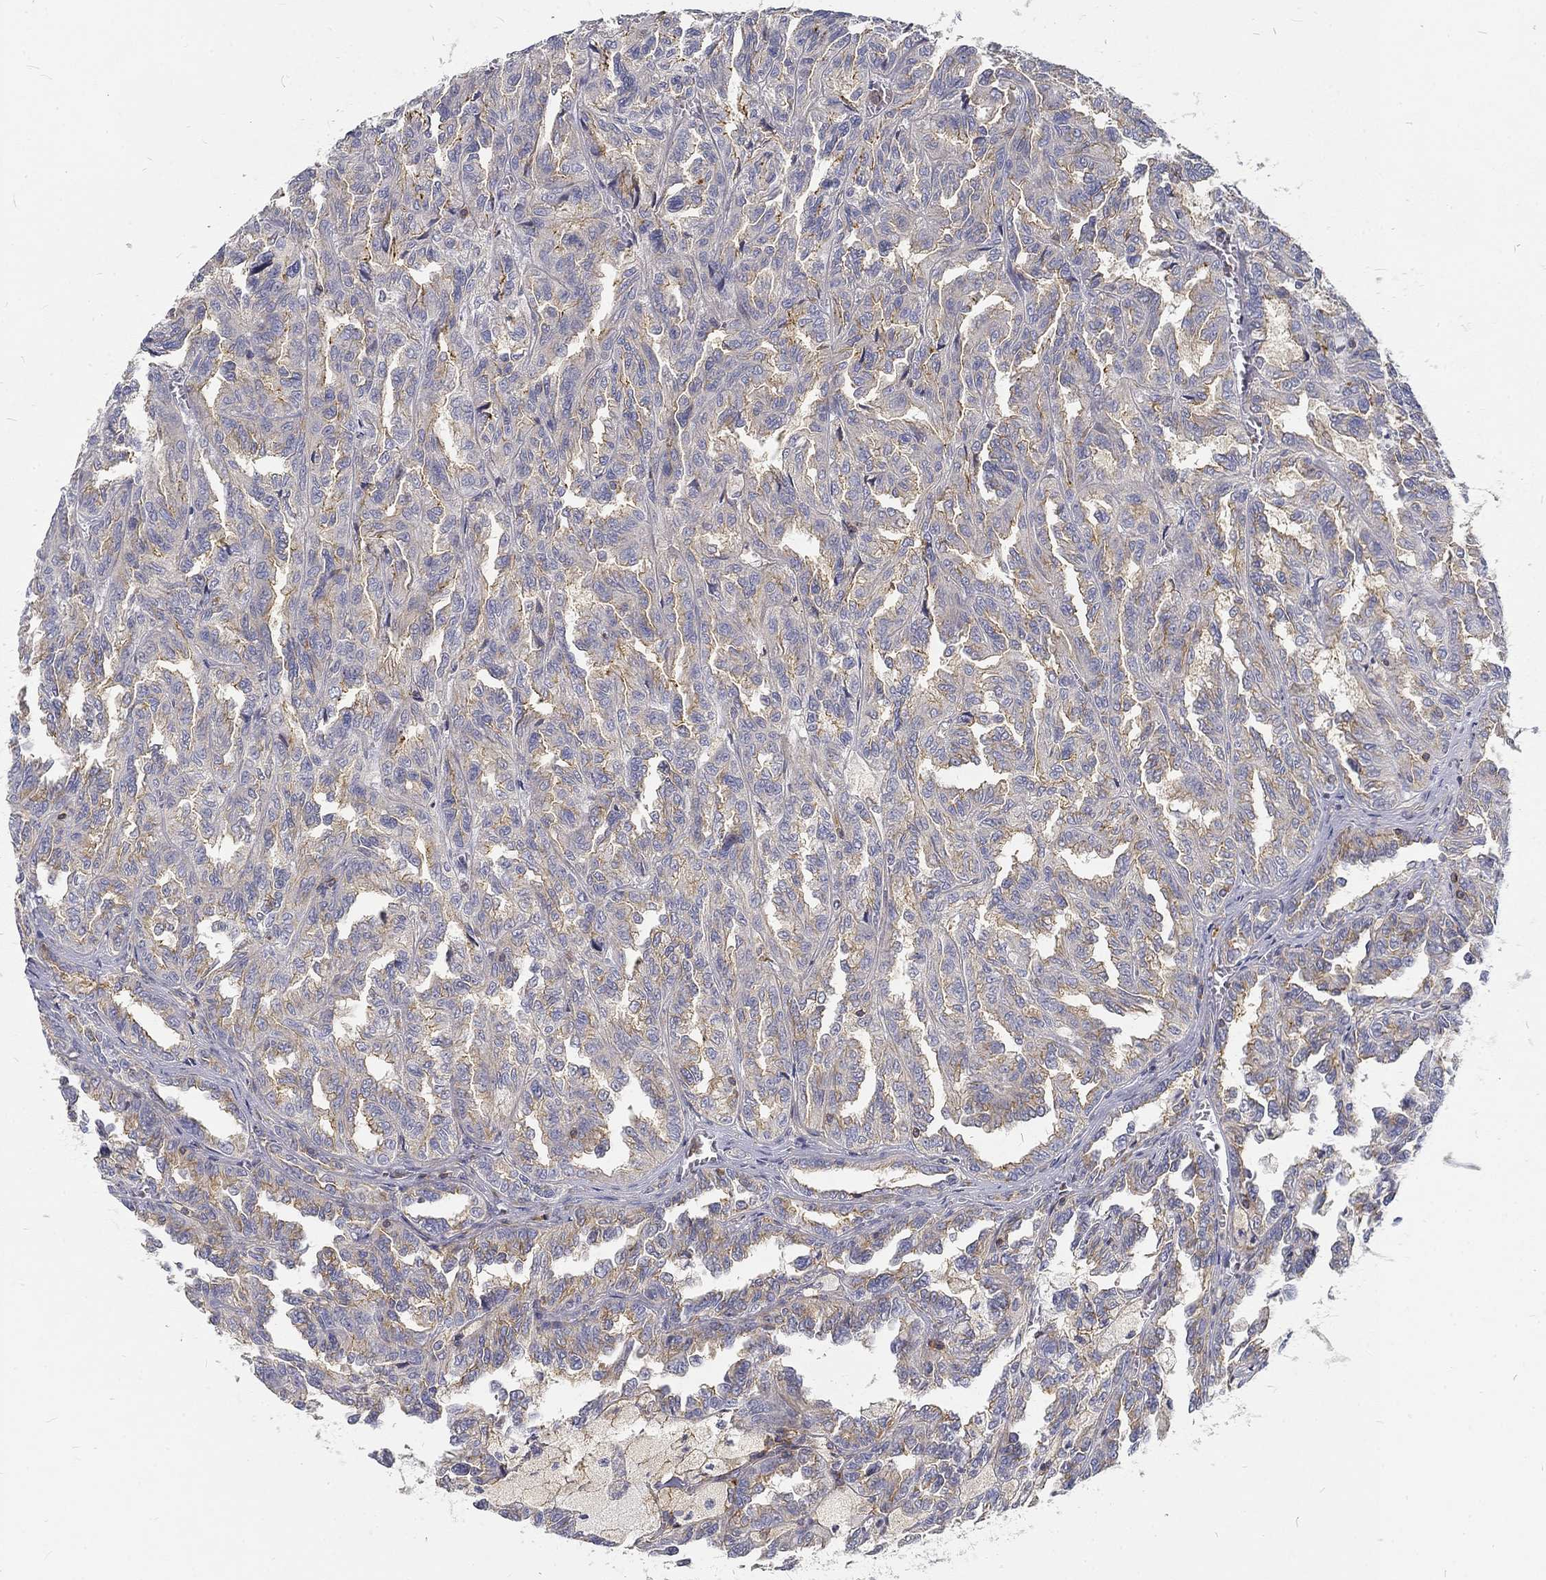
{"staining": {"intensity": "moderate", "quantity": "<25%", "location": "cytoplasmic/membranous"}, "tissue": "renal cancer", "cell_type": "Tumor cells", "image_type": "cancer", "snomed": [{"axis": "morphology", "description": "Adenocarcinoma, NOS"}, {"axis": "topography", "description": "Kidney"}], "caption": "Immunohistochemical staining of renal cancer (adenocarcinoma) reveals moderate cytoplasmic/membranous protein positivity in approximately <25% of tumor cells.", "gene": "MTMR11", "patient": {"sex": "male", "age": 79}}